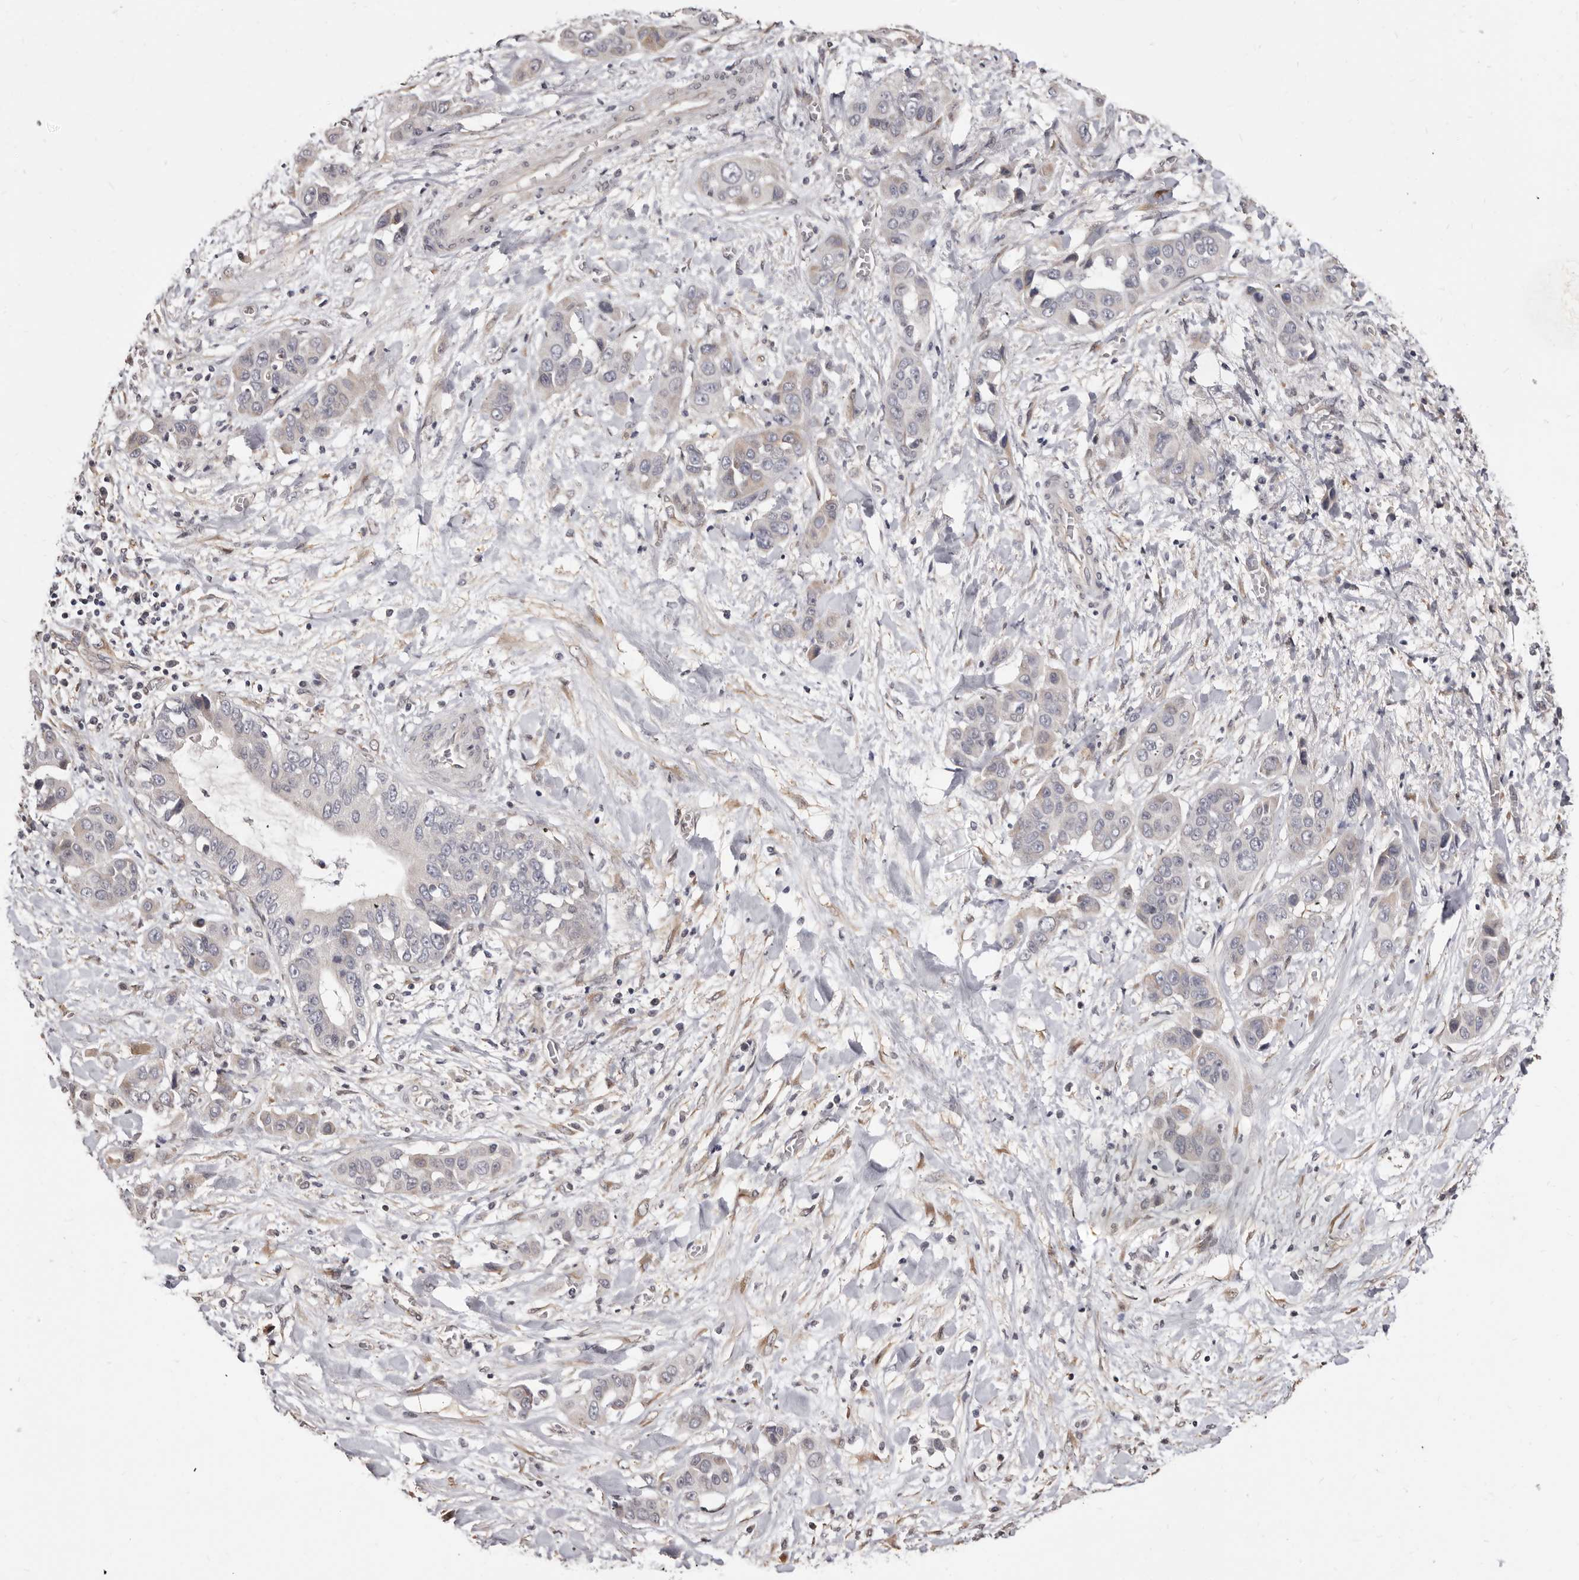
{"staining": {"intensity": "negative", "quantity": "none", "location": "none"}, "tissue": "liver cancer", "cell_type": "Tumor cells", "image_type": "cancer", "snomed": [{"axis": "morphology", "description": "Cholangiocarcinoma"}, {"axis": "topography", "description": "Liver"}], "caption": "The immunohistochemistry image has no significant staining in tumor cells of liver cancer (cholangiocarcinoma) tissue.", "gene": "KHDRBS2", "patient": {"sex": "female", "age": 52}}